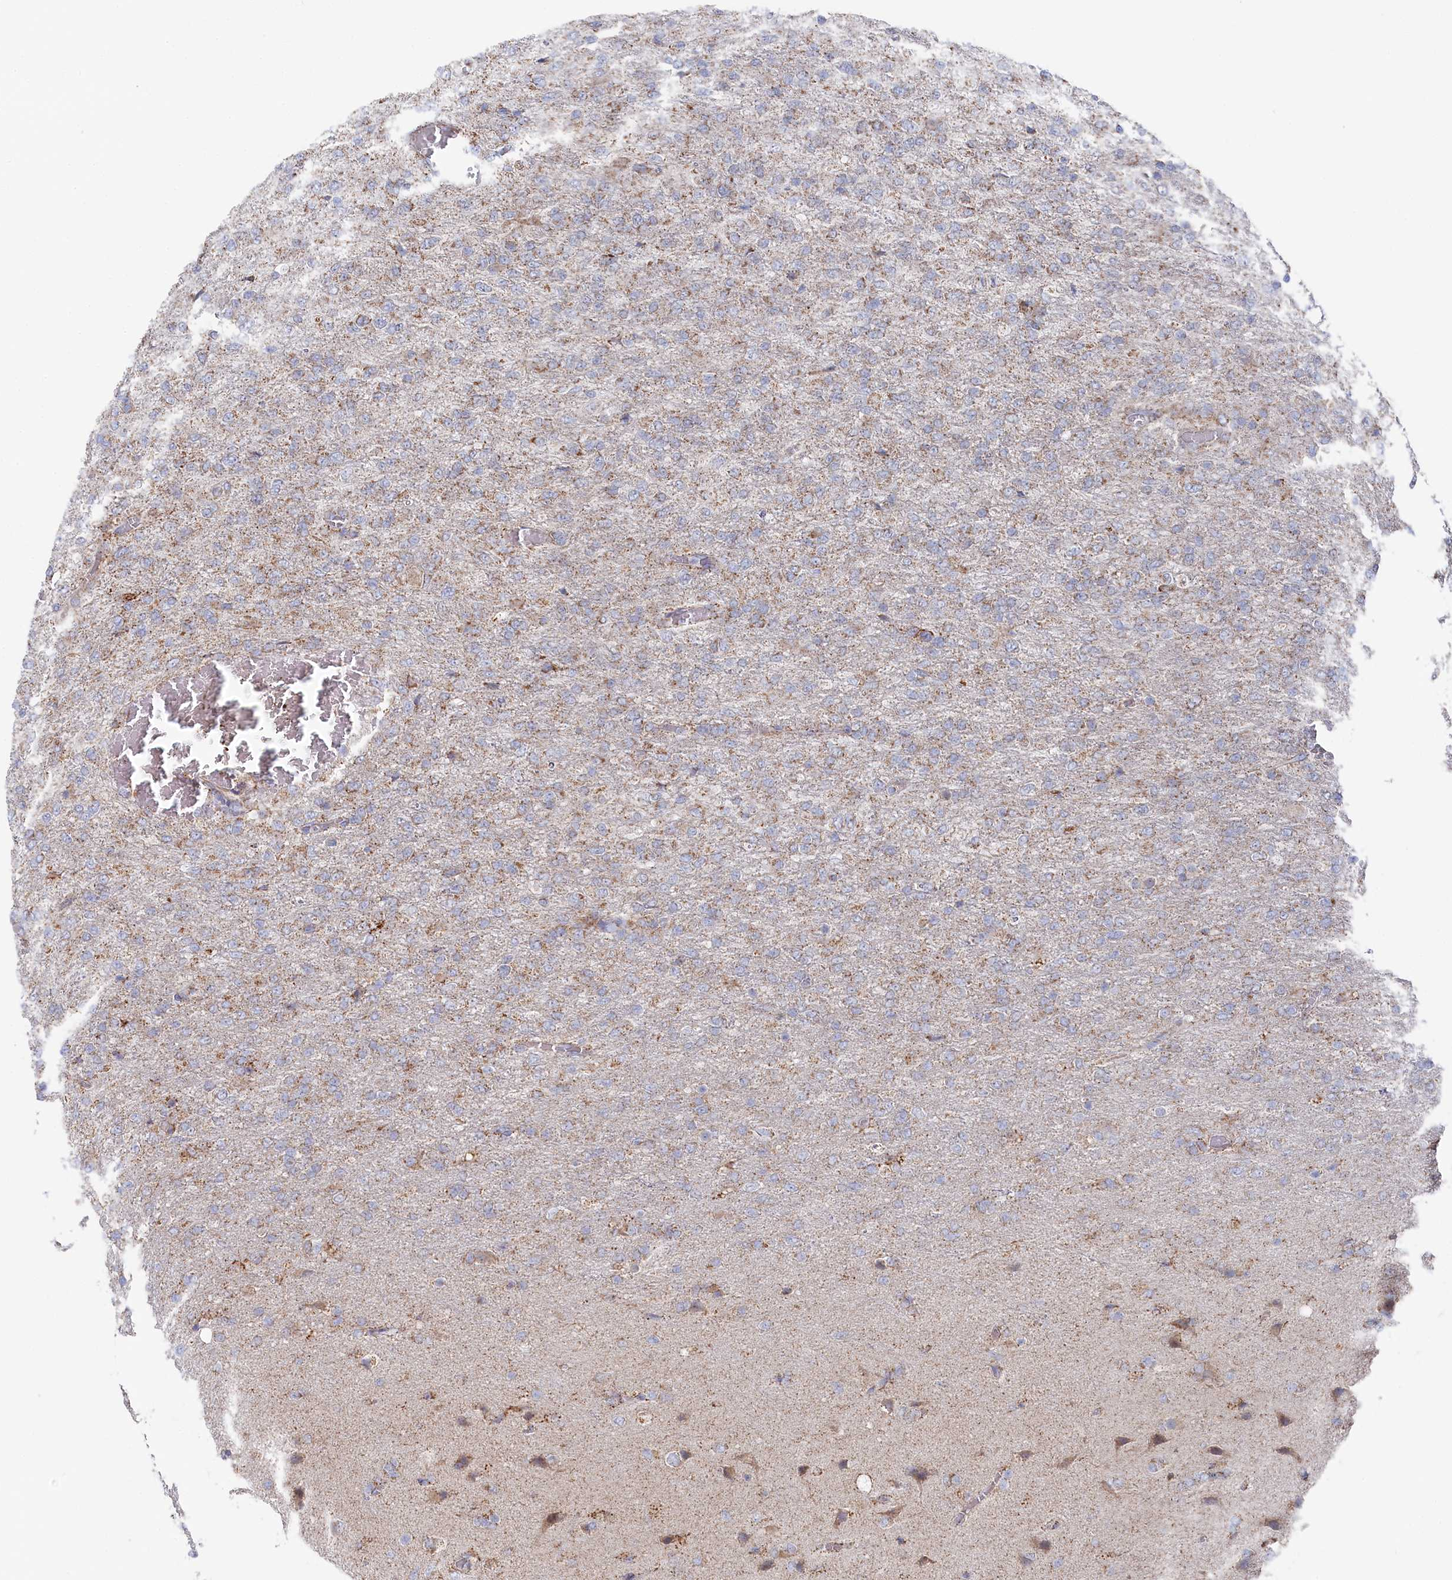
{"staining": {"intensity": "weak", "quantity": "25%-75%", "location": "cytoplasmic/membranous"}, "tissue": "glioma", "cell_type": "Tumor cells", "image_type": "cancer", "snomed": [{"axis": "morphology", "description": "Glioma, malignant, High grade"}, {"axis": "topography", "description": "Brain"}], "caption": "IHC histopathology image of neoplastic tissue: glioma stained using immunohistochemistry (IHC) reveals low levels of weak protein expression localized specifically in the cytoplasmic/membranous of tumor cells, appearing as a cytoplasmic/membranous brown color.", "gene": "GLS2", "patient": {"sex": "female", "age": 74}}